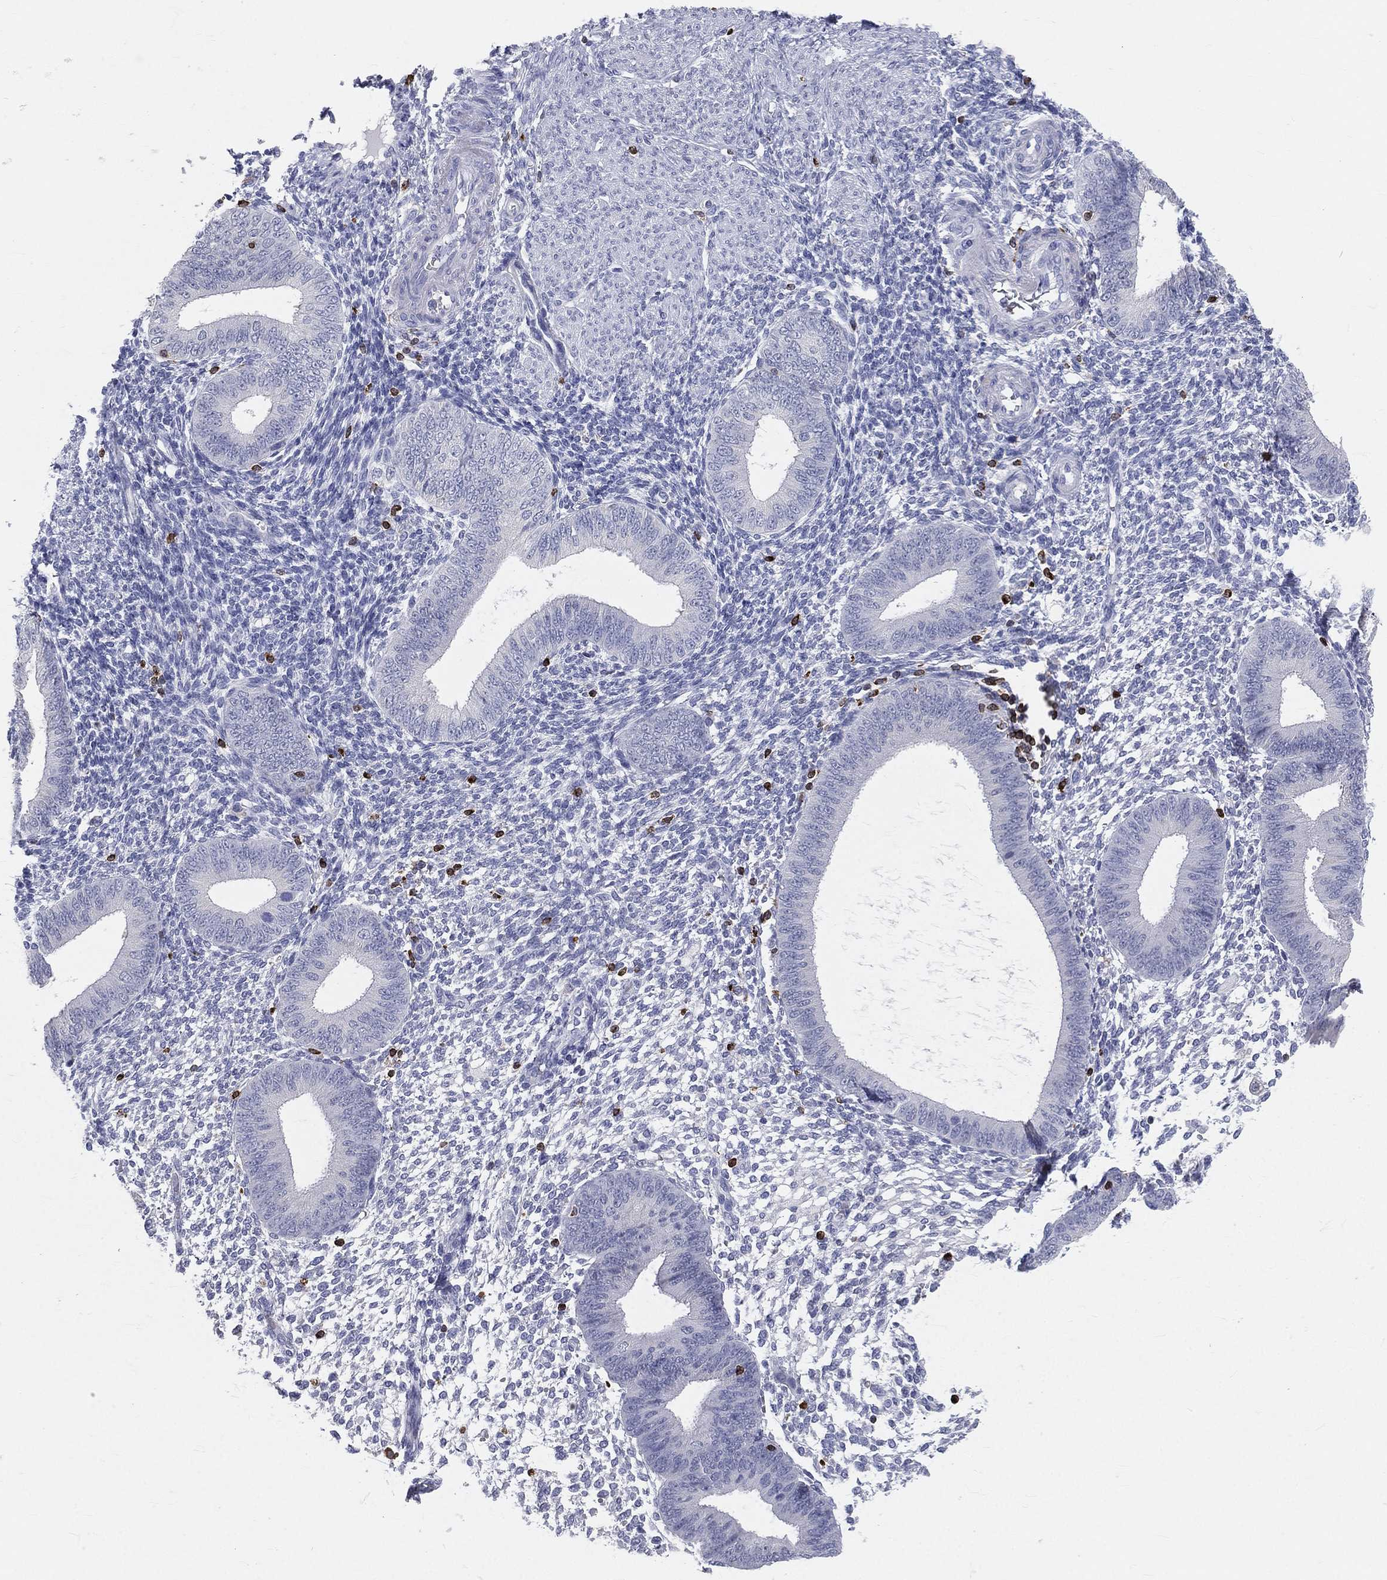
{"staining": {"intensity": "negative", "quantity": "none", "location": "none"}, "tissue": "endometrium", "cell_type": "Cells in endometrial stroma", "image_type": "normal", "snomed": [{"axis": "morphology", "description": "Normal tissue, NOS"}, {"axis": "topography", "description": "Endometrium"}], "caption": "This is a image of IHC staining of unremarkable endometrium, which shows no staining in cells in endometrial stroma. The staining is performed using DAB brown chromogen with nuclei counter-stained in using hematoxylin.", "gene": "CTSW", "patient": {"sex": "female", "age": 39}}